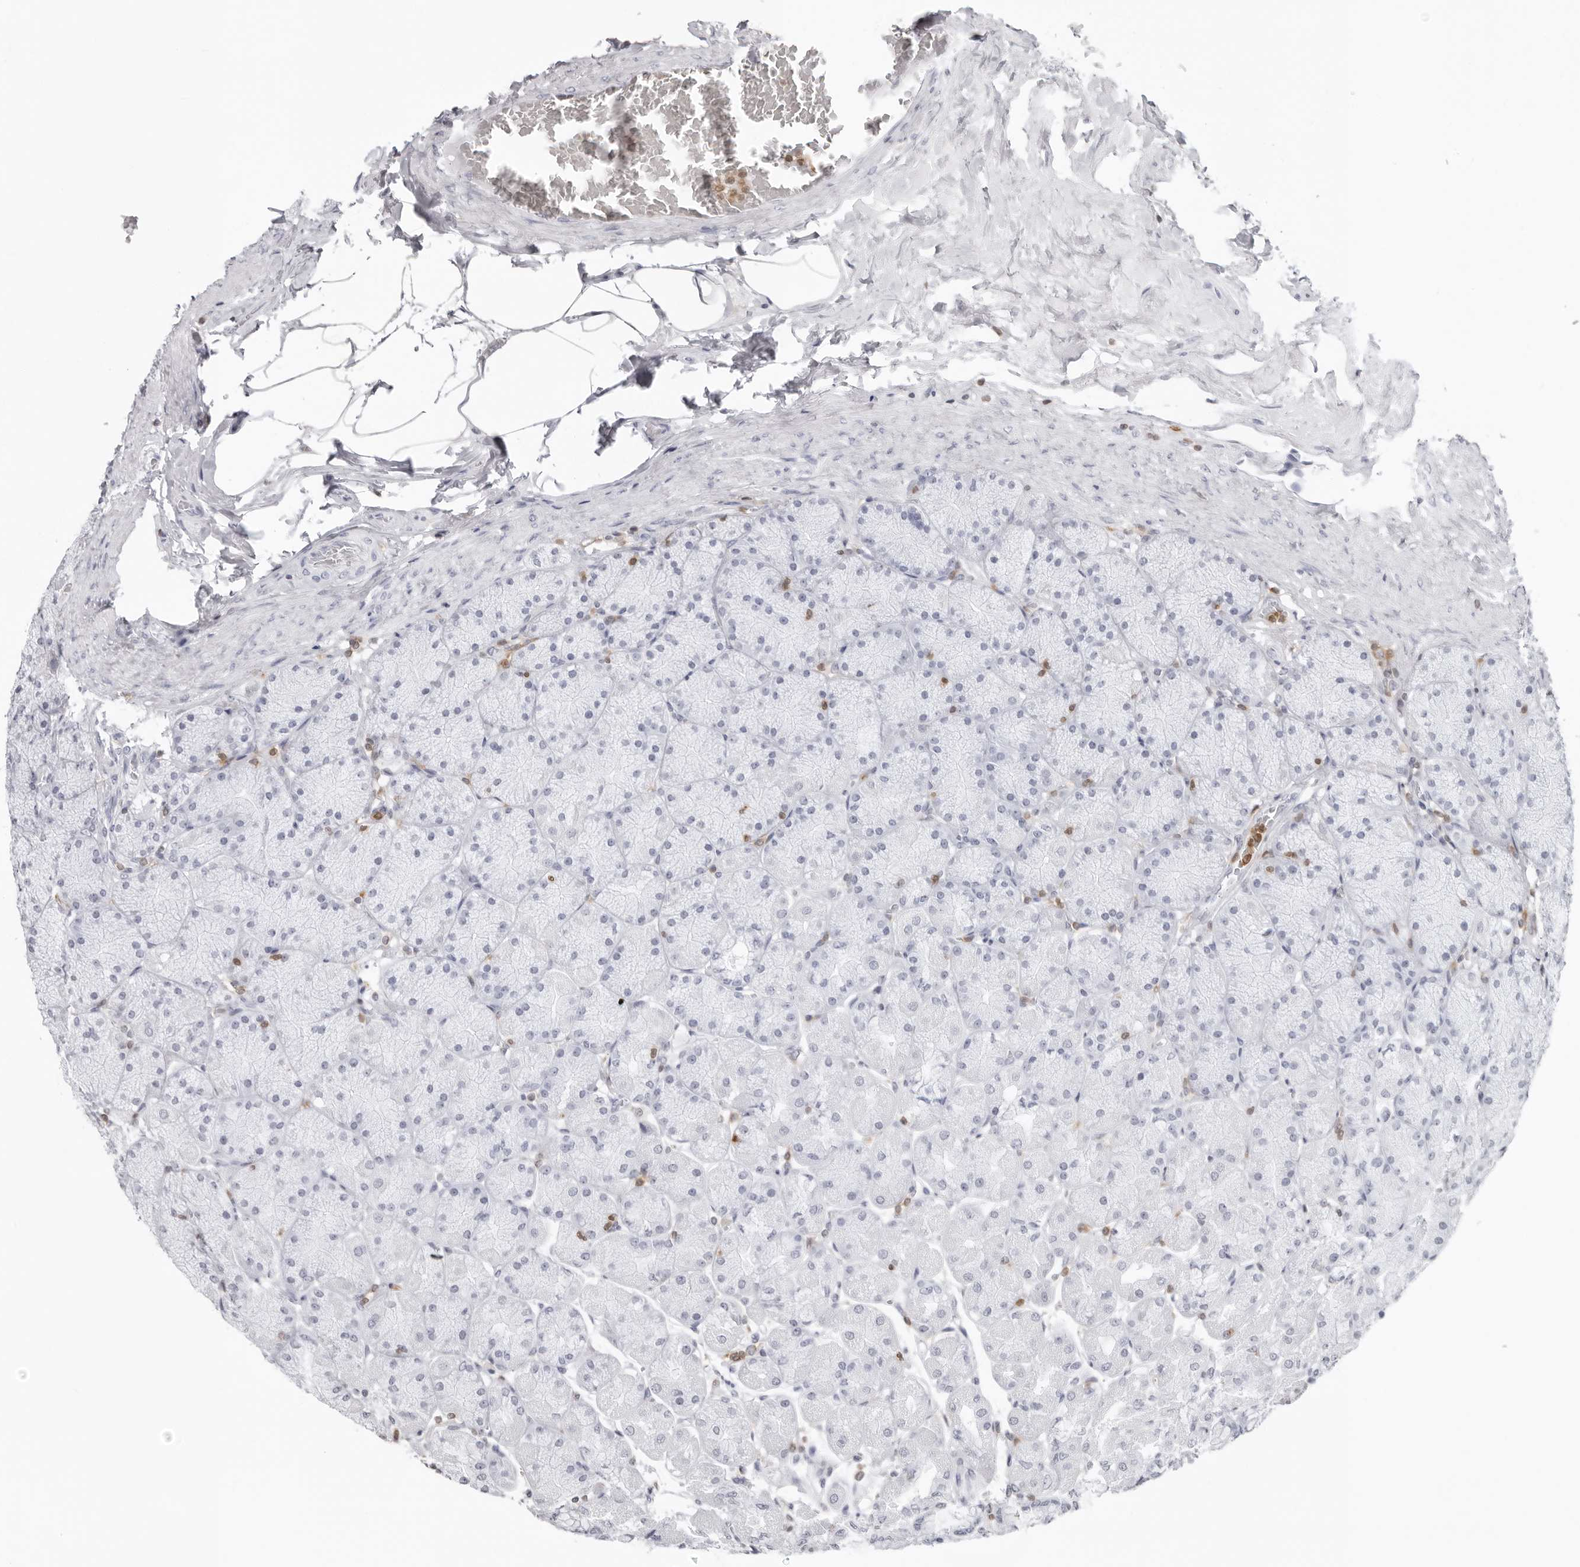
{"staining": {"intensity": "negative", "quantity": "none", "location": "none"}, "tissue": "stomach", "cell_type": "Glandular cells", "image_type": "normal", "snomed": [{"axis": "morphology", "description": "Normal tissue, NOS"}, {"axis": "topography", "description": "Stomach, upper"}], "caption": "This is a image of immunohistochemistry staining of normal stomach, which shows no expression in glandular cells.", "gene": "FMNL1", "patient": {"sex": "female", "age": 56}}